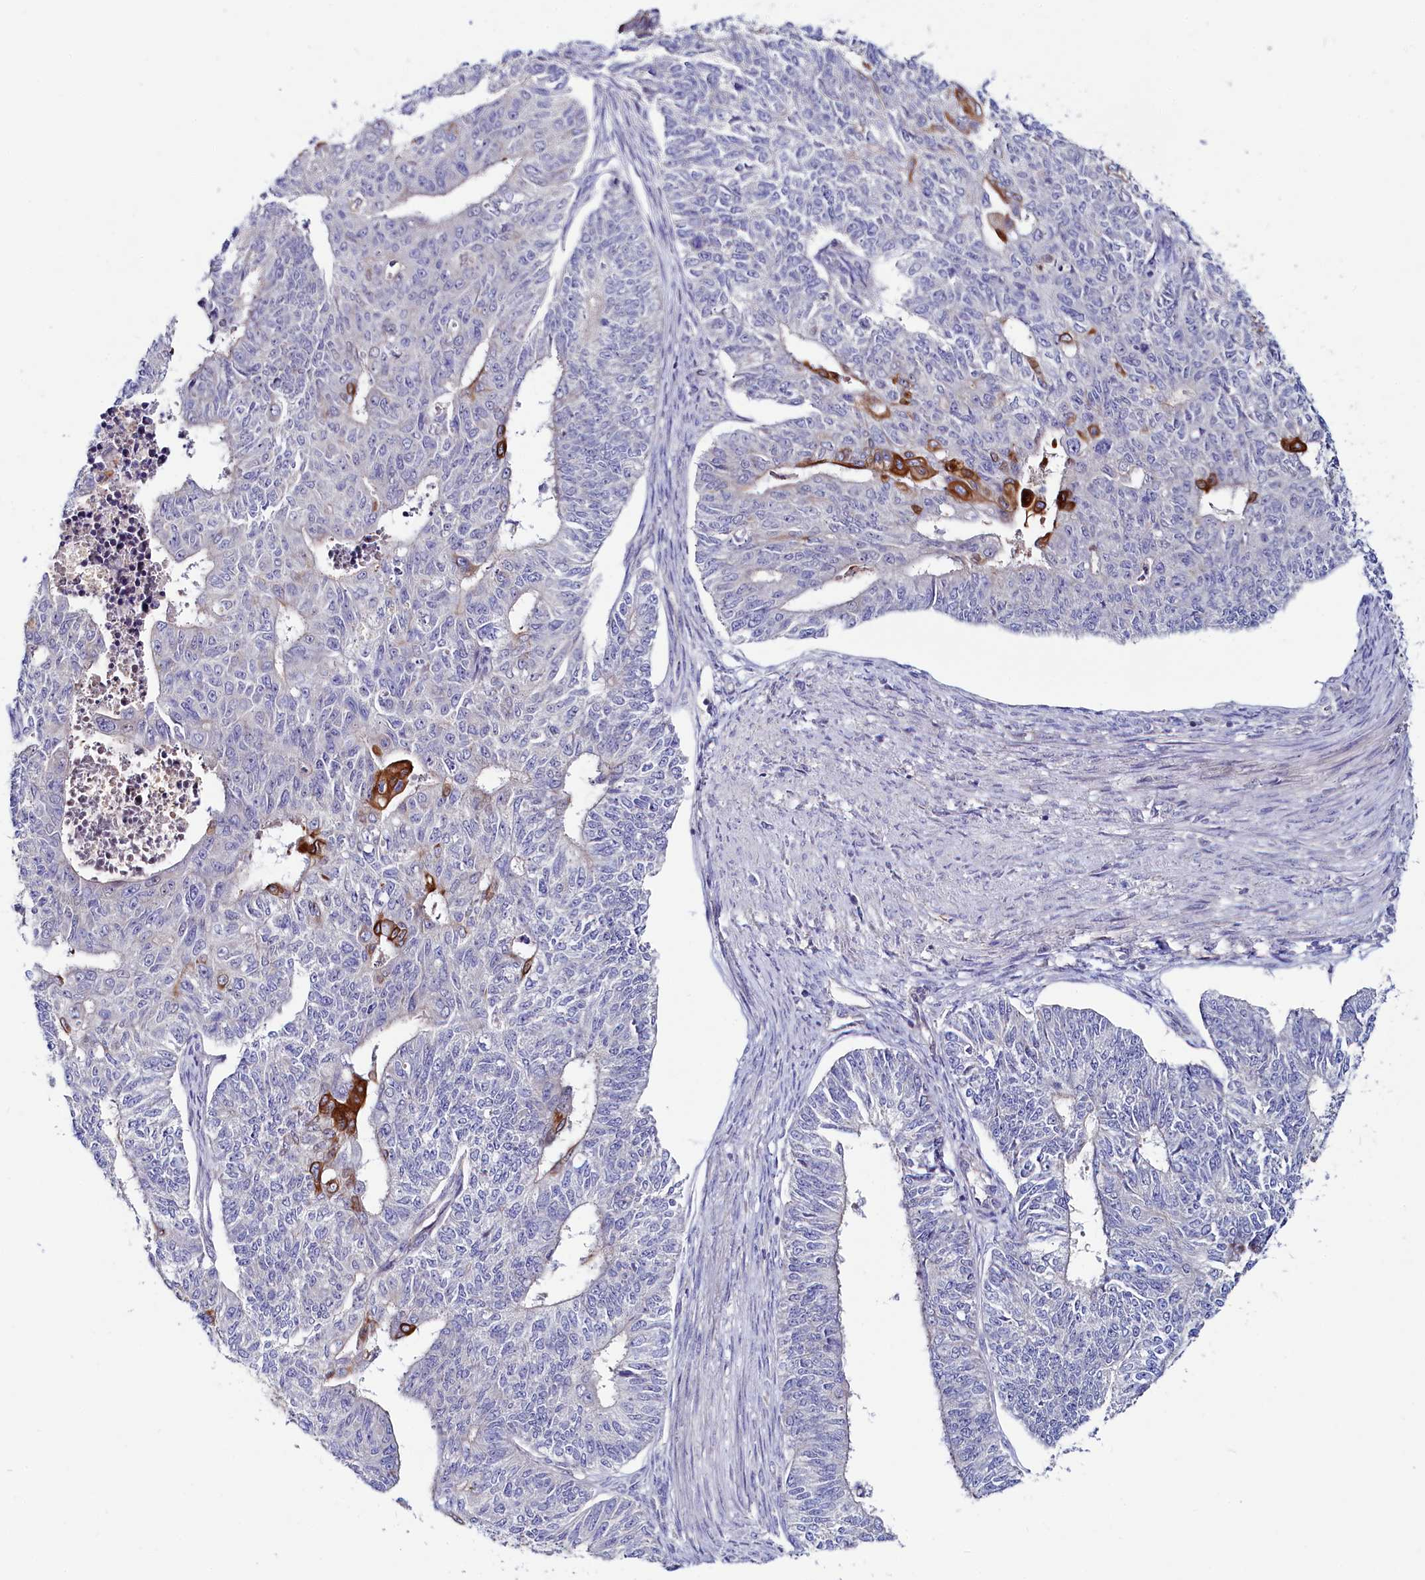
{"staining": {"intensity": "strong", "quantity": "<25%", "location": "cytoplasmic/membranous"}, "tissue": "endometrial cancer", "cell_type": "Tumor cells", "image_type": "cancer", "snomed": [{"axis": "morphology", "description": "Adenocarcinoma, NOS"}, {"axis": "topography", "description": "Endometrium"}], "caption": "Approximately <25% of tumor cells in human adenocarcinoma (endometrial) display strong cytoplasmic/membranous protein positivity as visualized by brown immunohistochemical staining.", "gene": "ASTE1", "patient": {"sex": "female", "age": 32}}